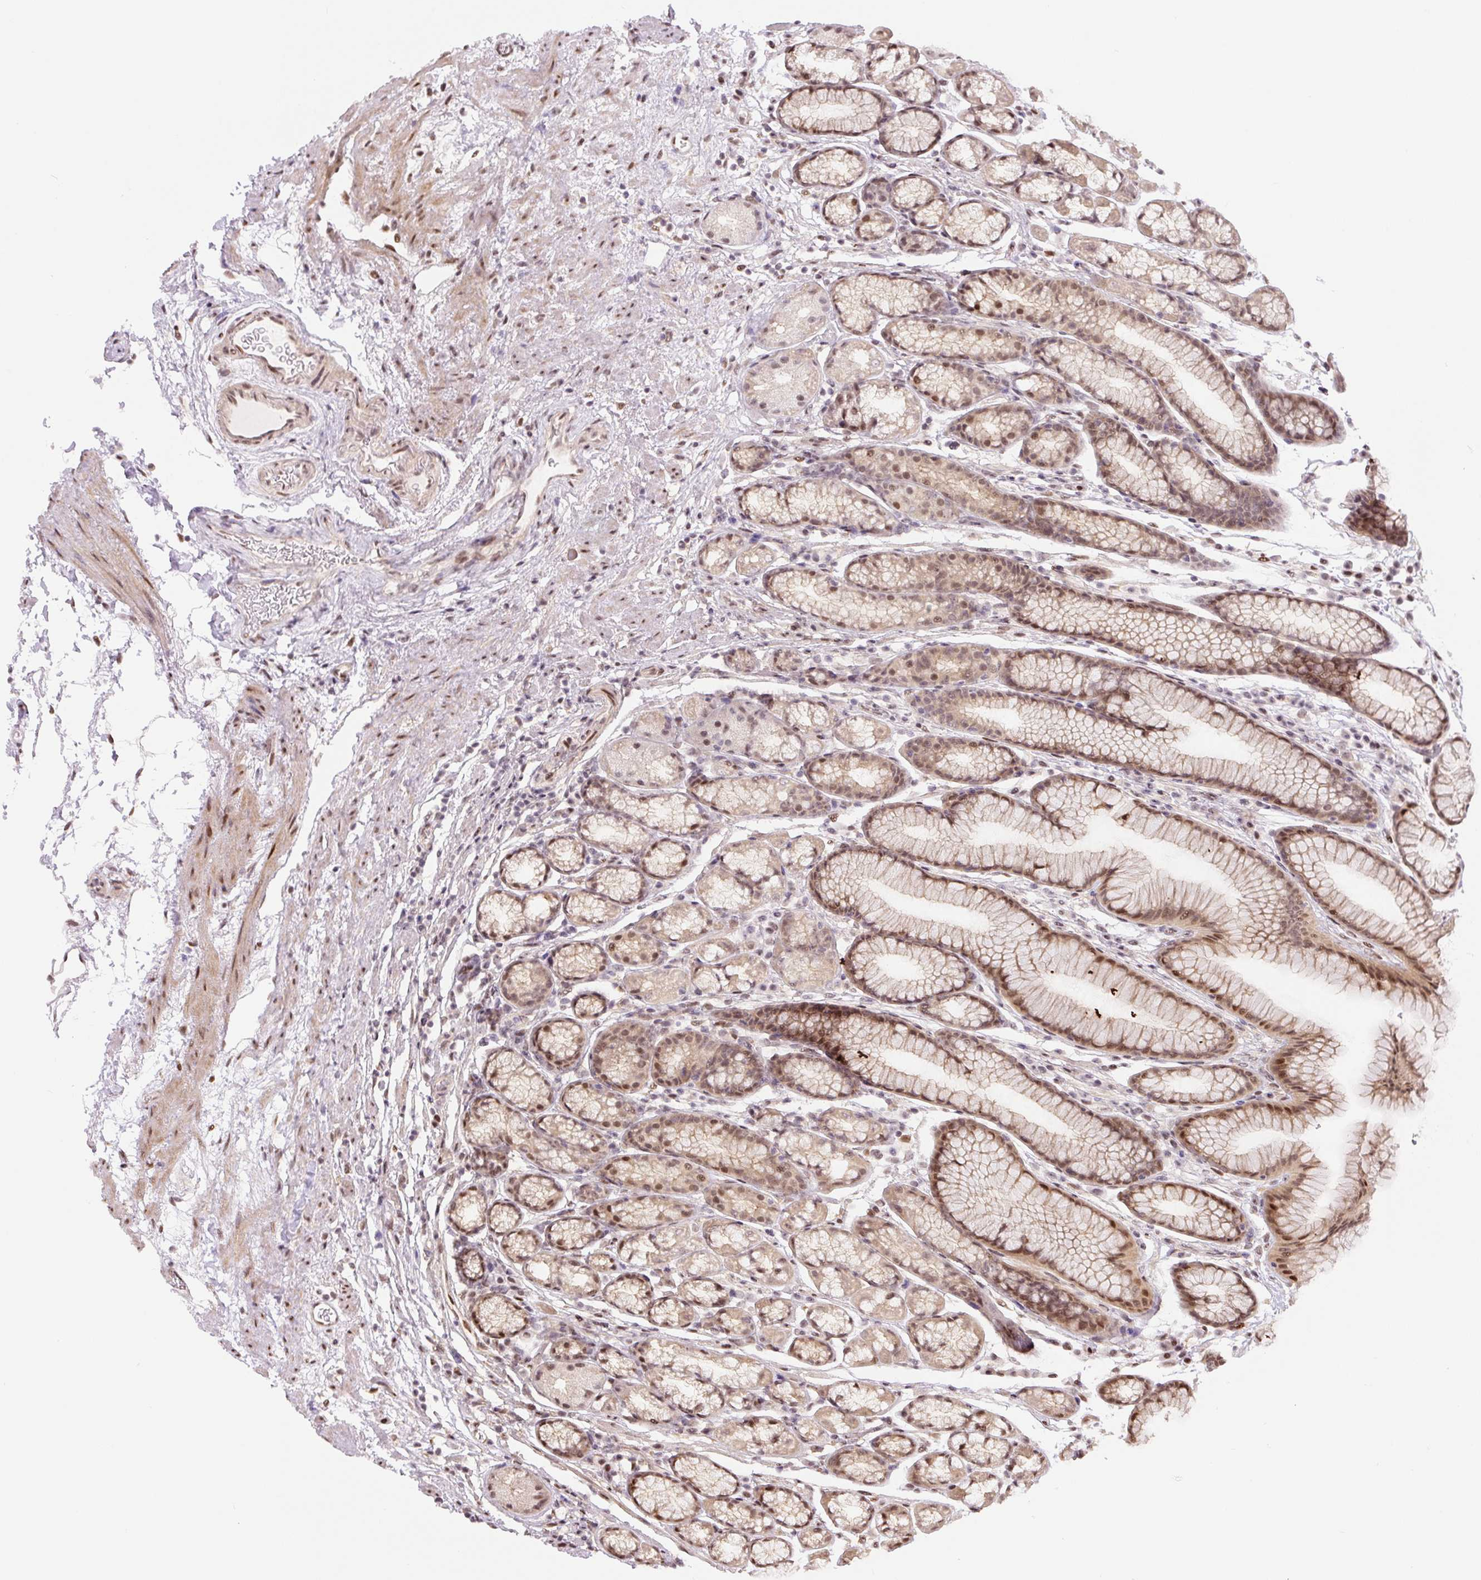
{"staining": {"intensity": "moderate", "quantity": ">75%", "location": "nuclear"}, "tissue": "stomach", "cell_type": "Glandular cells", "image_type": "normal", "snomed": [{"axis": "morphology", "description": "Normal tissue, NOS"}, {"axis": "topography", "description": "Stomach, lower"}], "caption": "Protein expression analysis of unremarkable stomach exhibits moderate nuclear positivity in approximately >75% of glandular cells.", "gene": "TCFL5", "patient": {"sex": "male", "age": 67}}